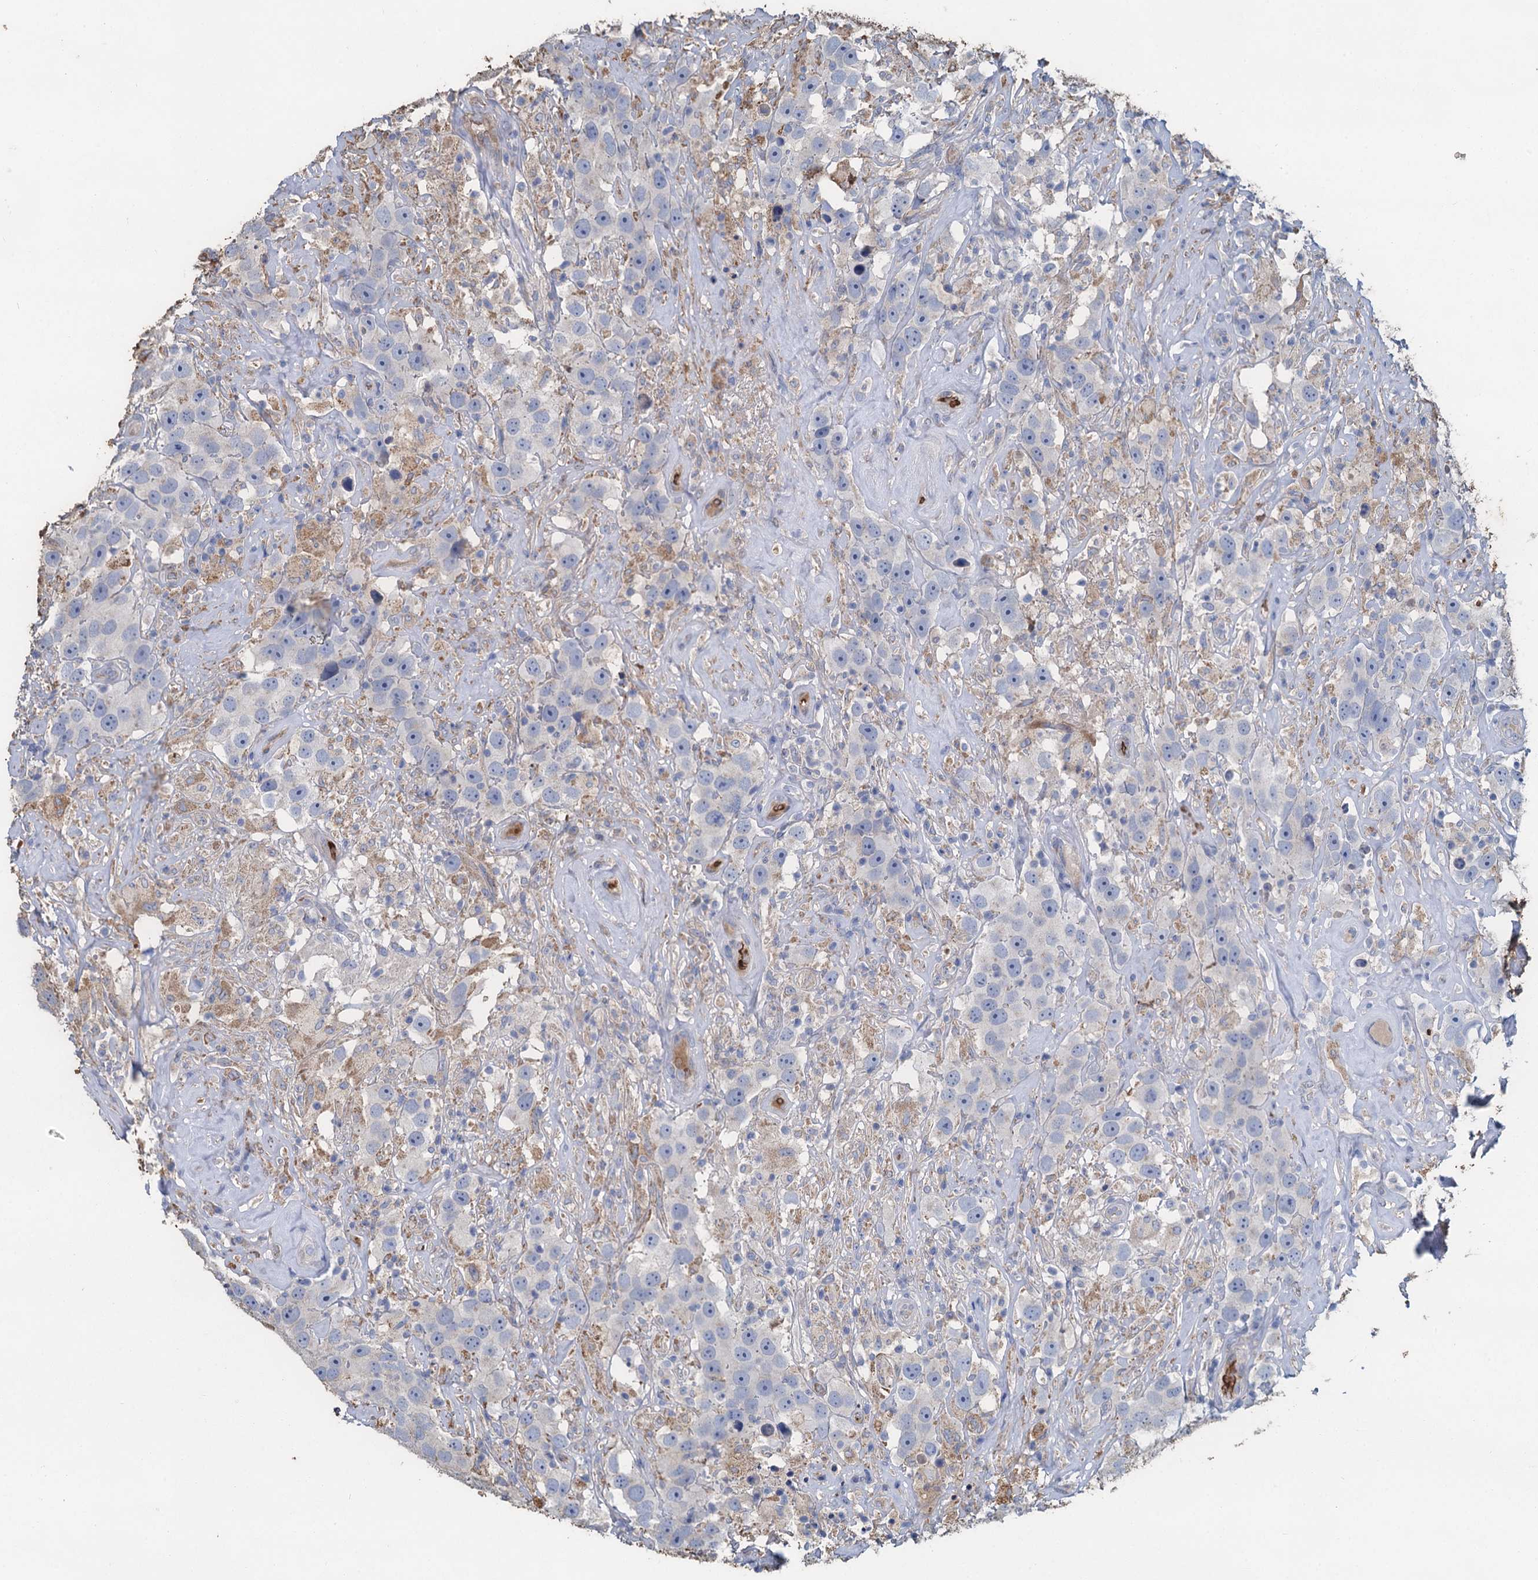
{"staining": {"intensity": "negative", "quantity": "none", "location": "none"}, "tissue": "testis cancer", "cell_type": "Tumor cells", "image_type": "cancer", "snomed": [{"axis": "morphology", "description": "Seminoma, NOS"}, {"axis": "topography", "description": "Testis"}], "caption": "An immunohistochemistry image of testis cancer is shown. There is no staining in tumor cells of testis cancer.", "gene": "TCTN2", "patient": {"sex": "male", "age": 49}}